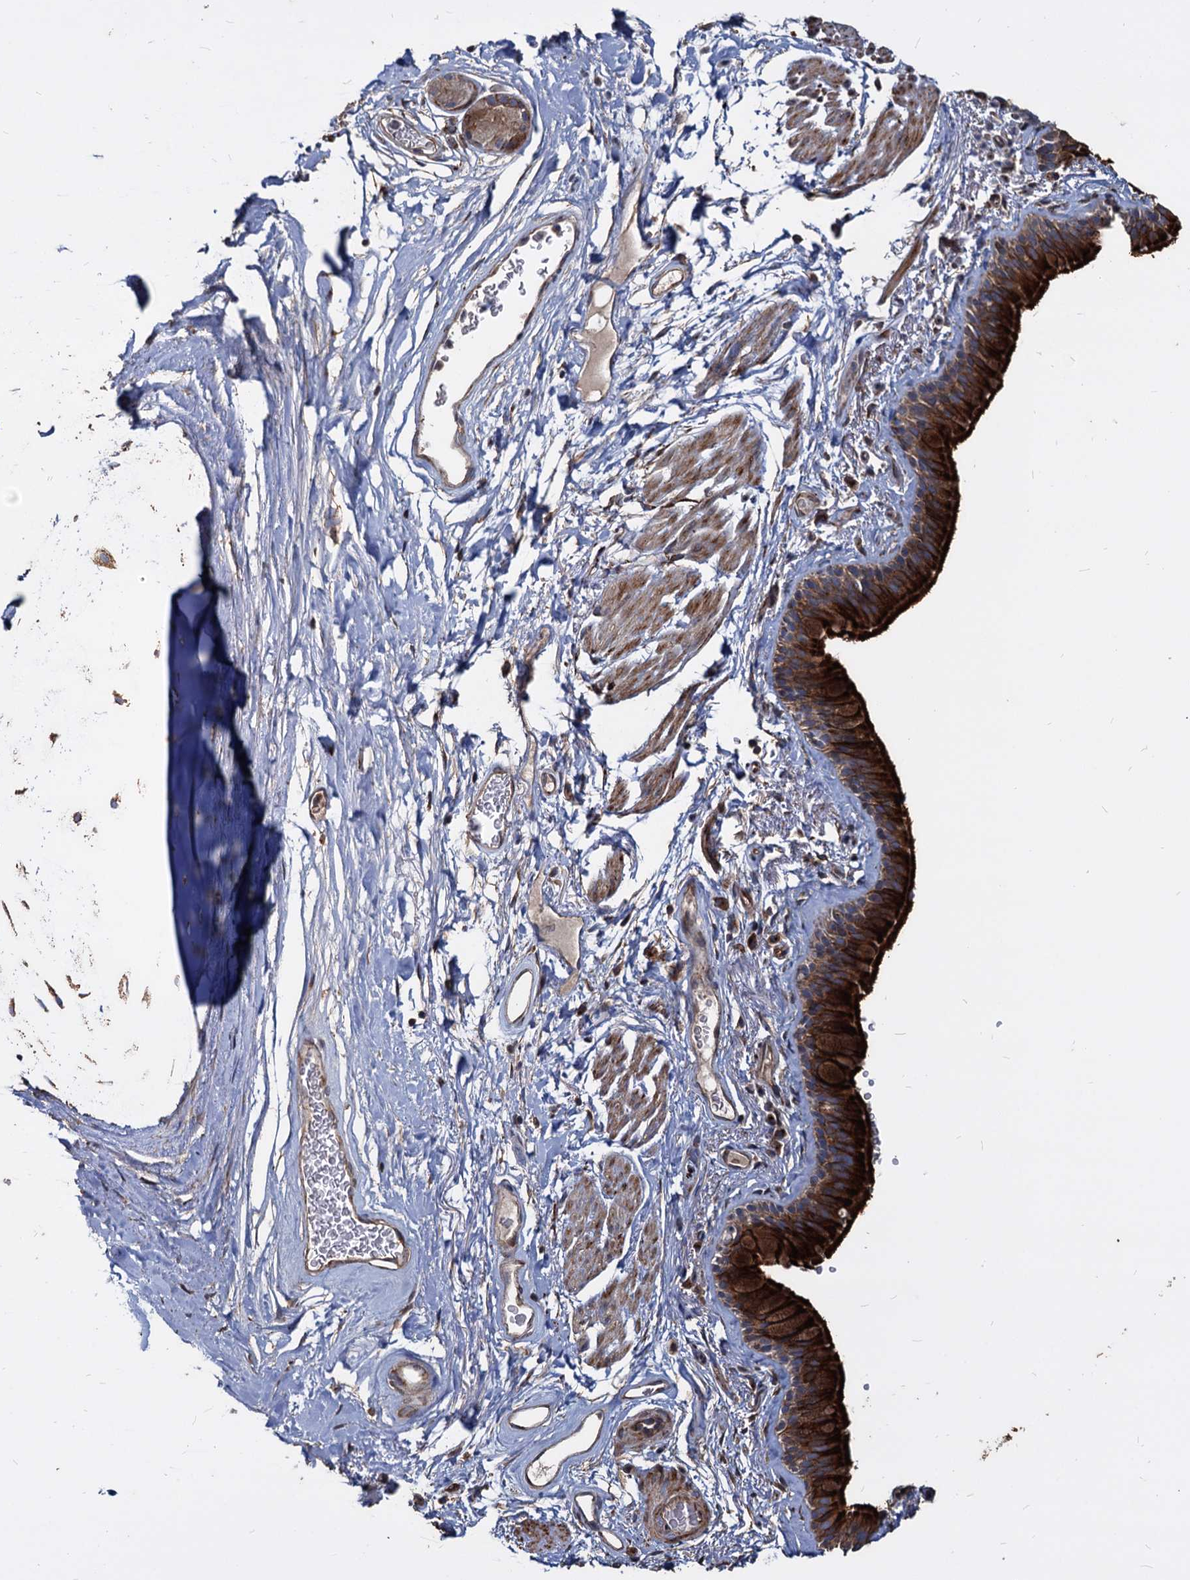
{"staining": {"intensity": "strong", "quantity": ">75%", "location": "cytoplasmic/membranous"}, "tissue": "bronchus", "cell_type": "Respiratory epithelial cells", "image_type": "normal", "snomed": [{"axis": "morphology", "description": "Normal tissue, NOS"}, {"axis": "topography", "description": "Cartilage tissue"}], "caption": "Respiratory epithelial cells reveal high levels of strong cytoplasmic/membranous staining in approximately >75% of cells in normal bronchus. Nuclei are stained in blue.", "gene": "DEPDC4", "patient": {"sex": "male", "age": 63}}